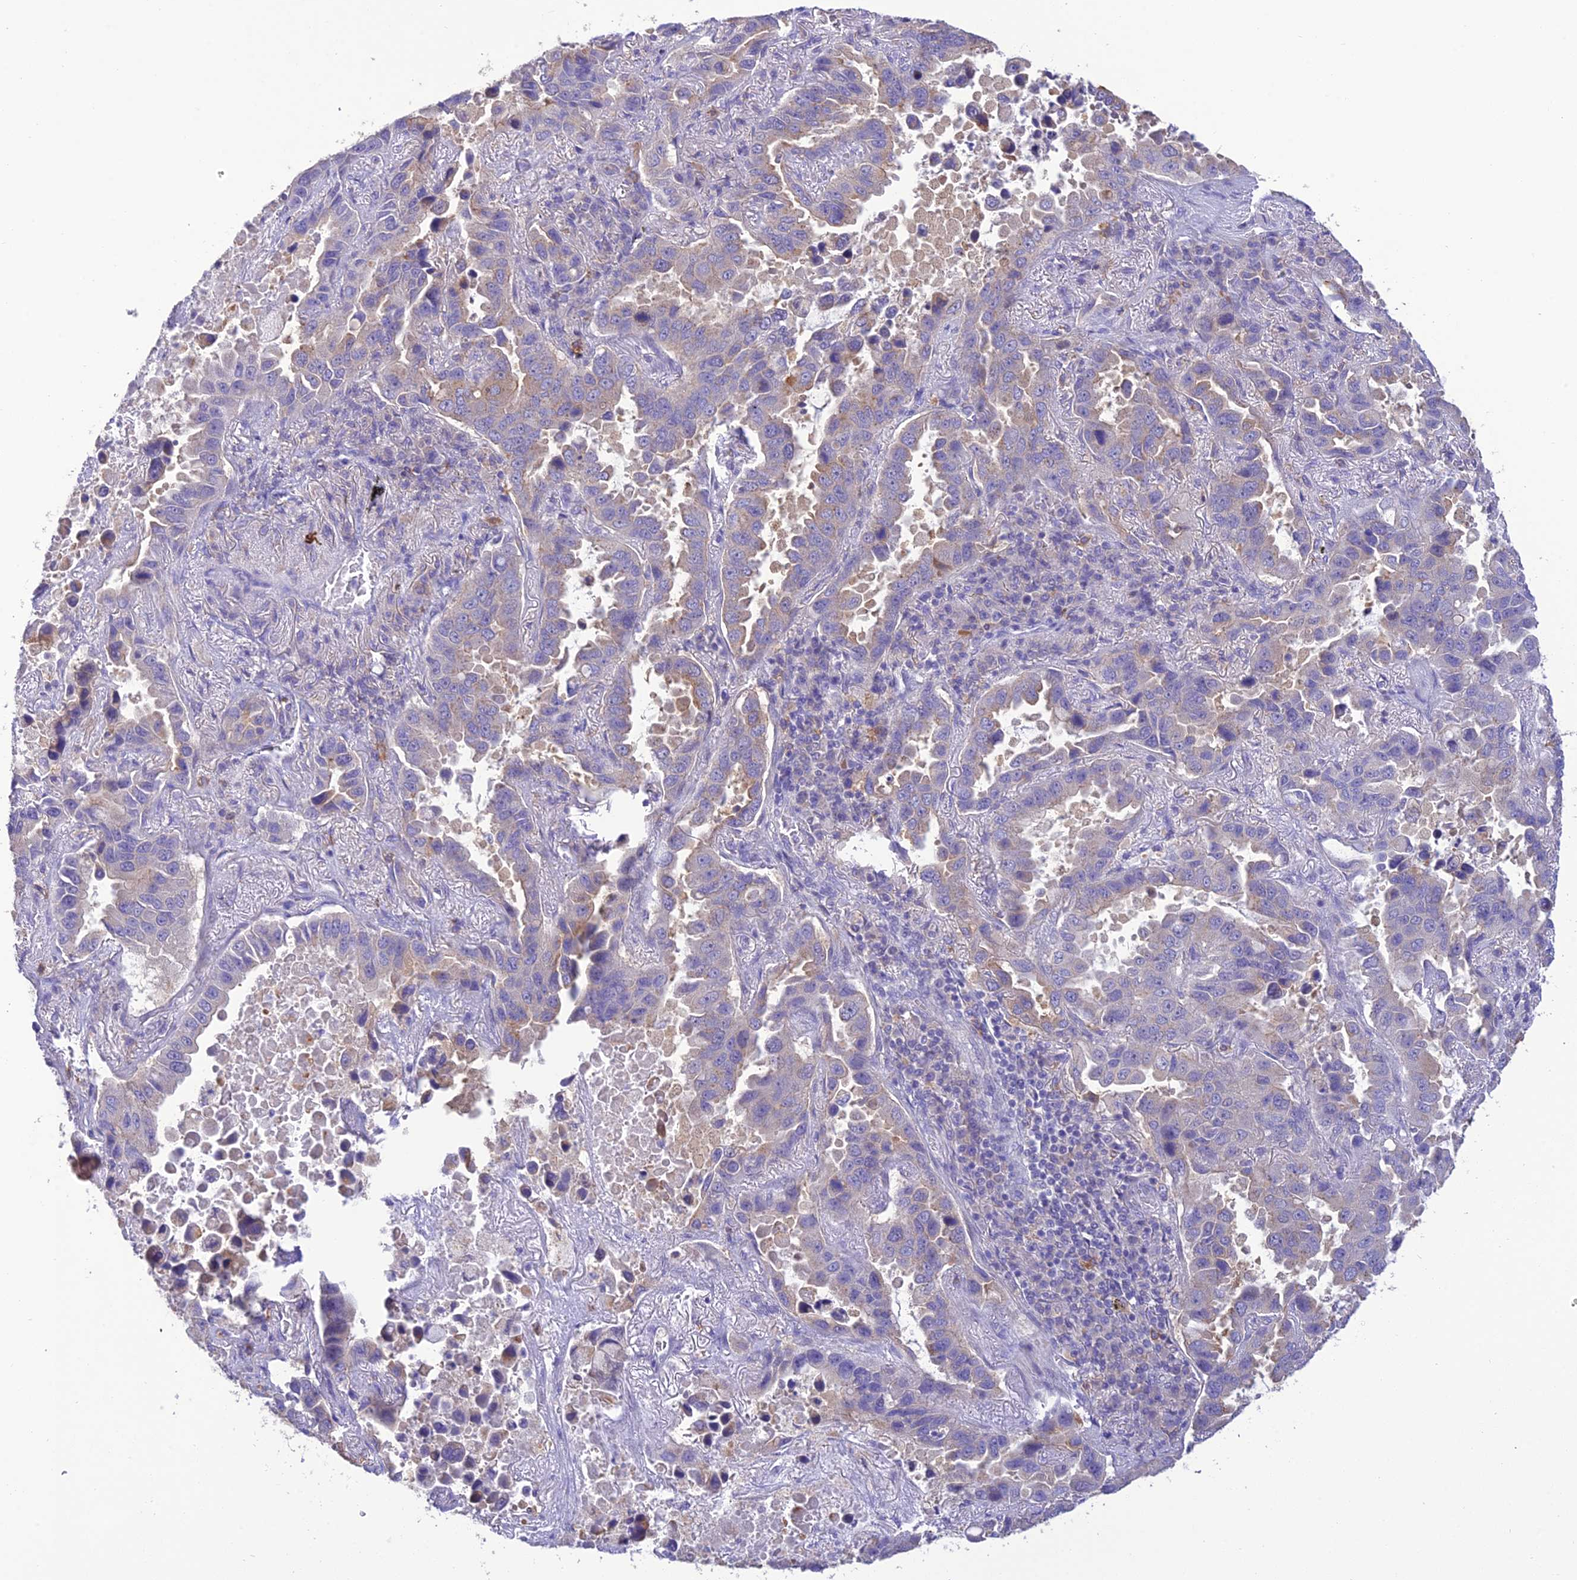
{"staining": {"intensity": "weak", "quantity": "<25%", "location": "cytoplasmic/membranous"}, "tissue": "lung cancer", "cell_type": "Tumor cells", "image_type": "cancer", "snomed": [{"axis": "morphology", "description": "Adenocarcinoma, NOS"}, {"axis": "topography", "description": "Lung"}], "caption": "Lung cancer (adenocarcinoma) stained for a protein using immunohistochemistry (IHC) shows no positivity tumor cells.", "gene": "SFT2D2", "patient": {"sex": "male", "age": 64}}